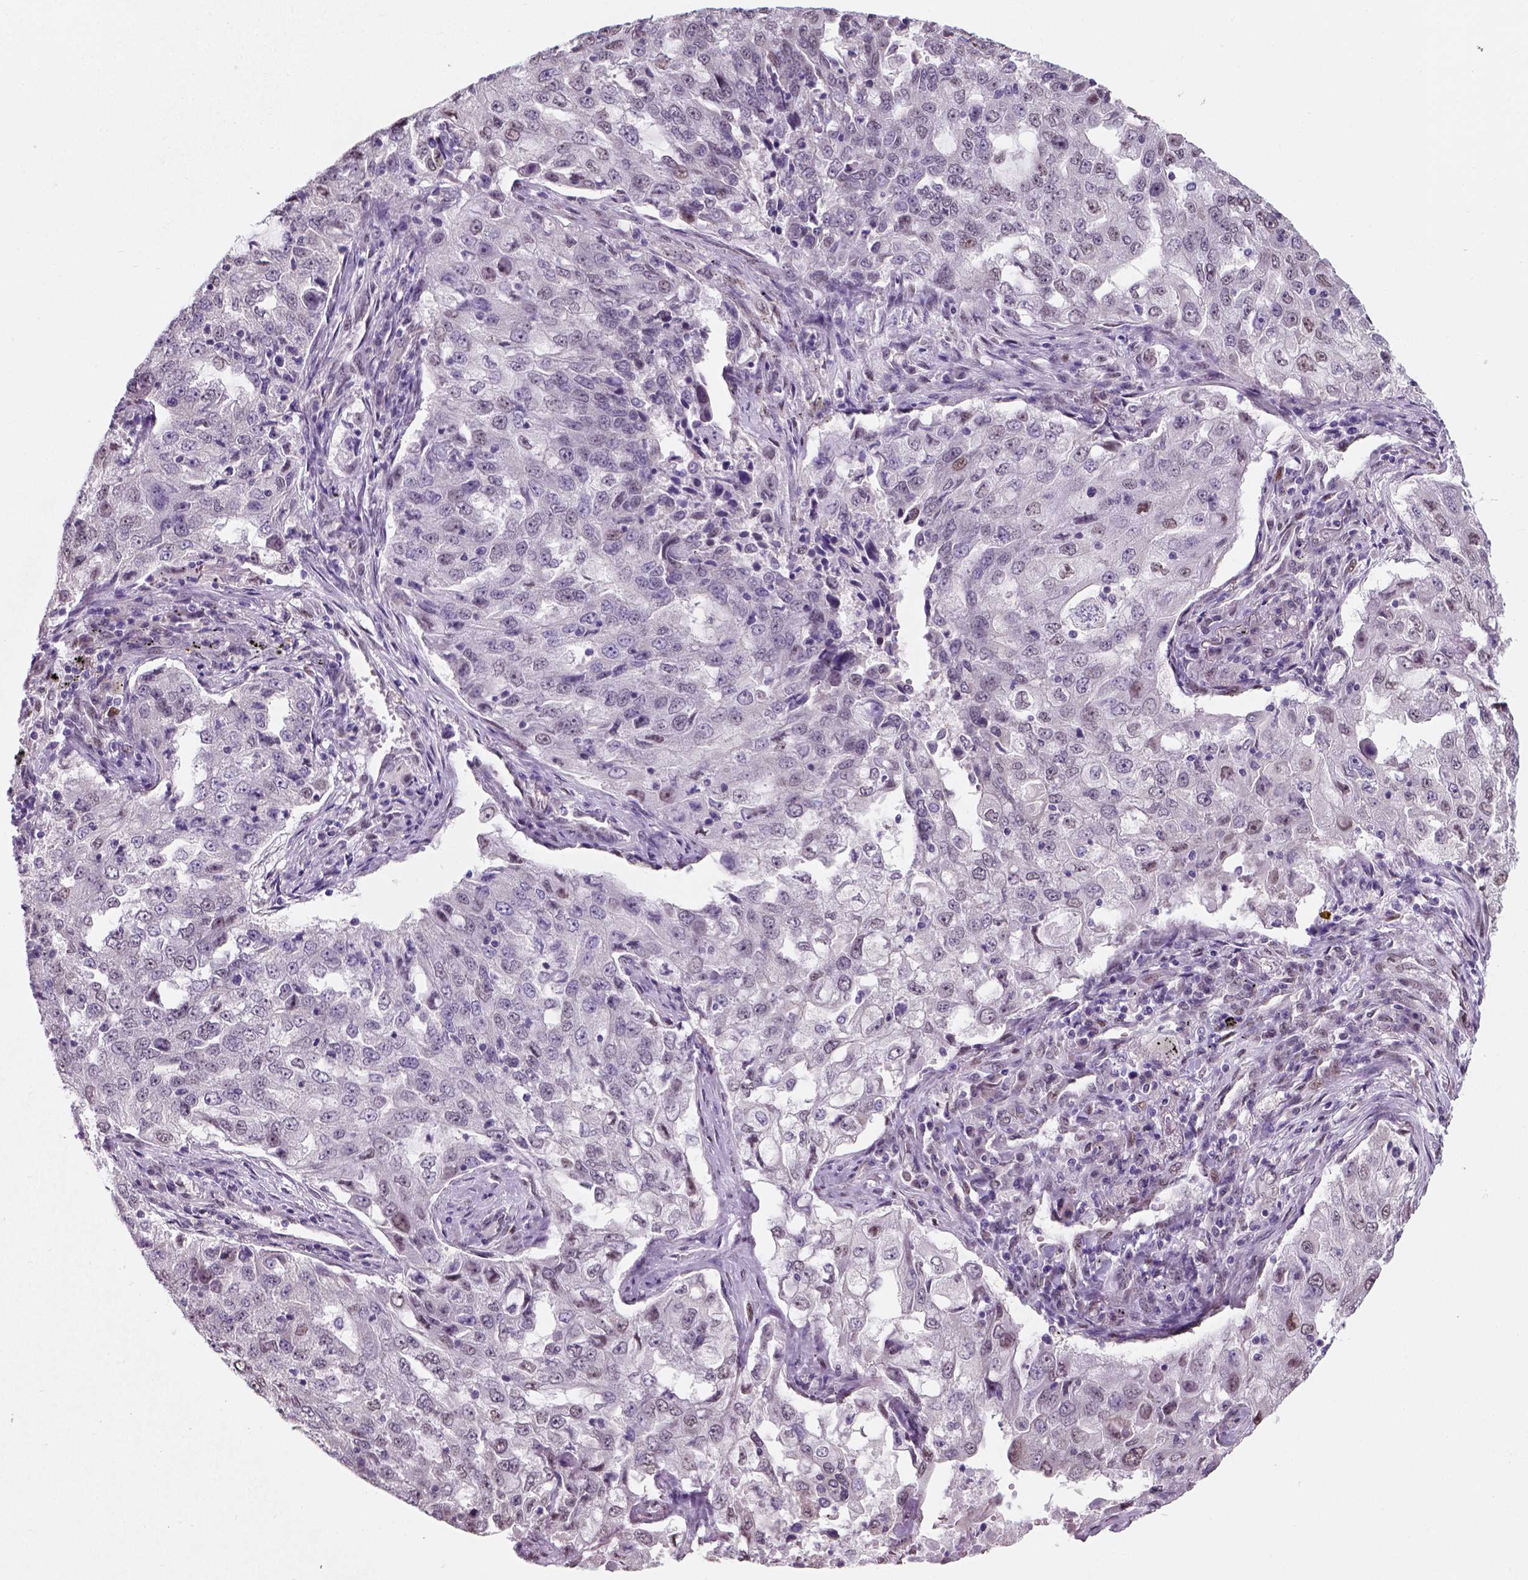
{"staining": {"intensity": "negative", "quantity": "none", "location": "none"}, "tissue": "lung cancer", "cell_type": "Tumor cells", "image_type": "cancer", "snomed": [{"axis": "morphology", "description": "Adenocarcinoma, NOS"}, {"axis": "topography", "description": "Lung"}], "caption": "This is an immunohistochemistry (IHC) image of human lung cancer. There is no expression in tumor cells.", "gene": "C1orf112", "patient": {"sex": "female", "age": 61}}